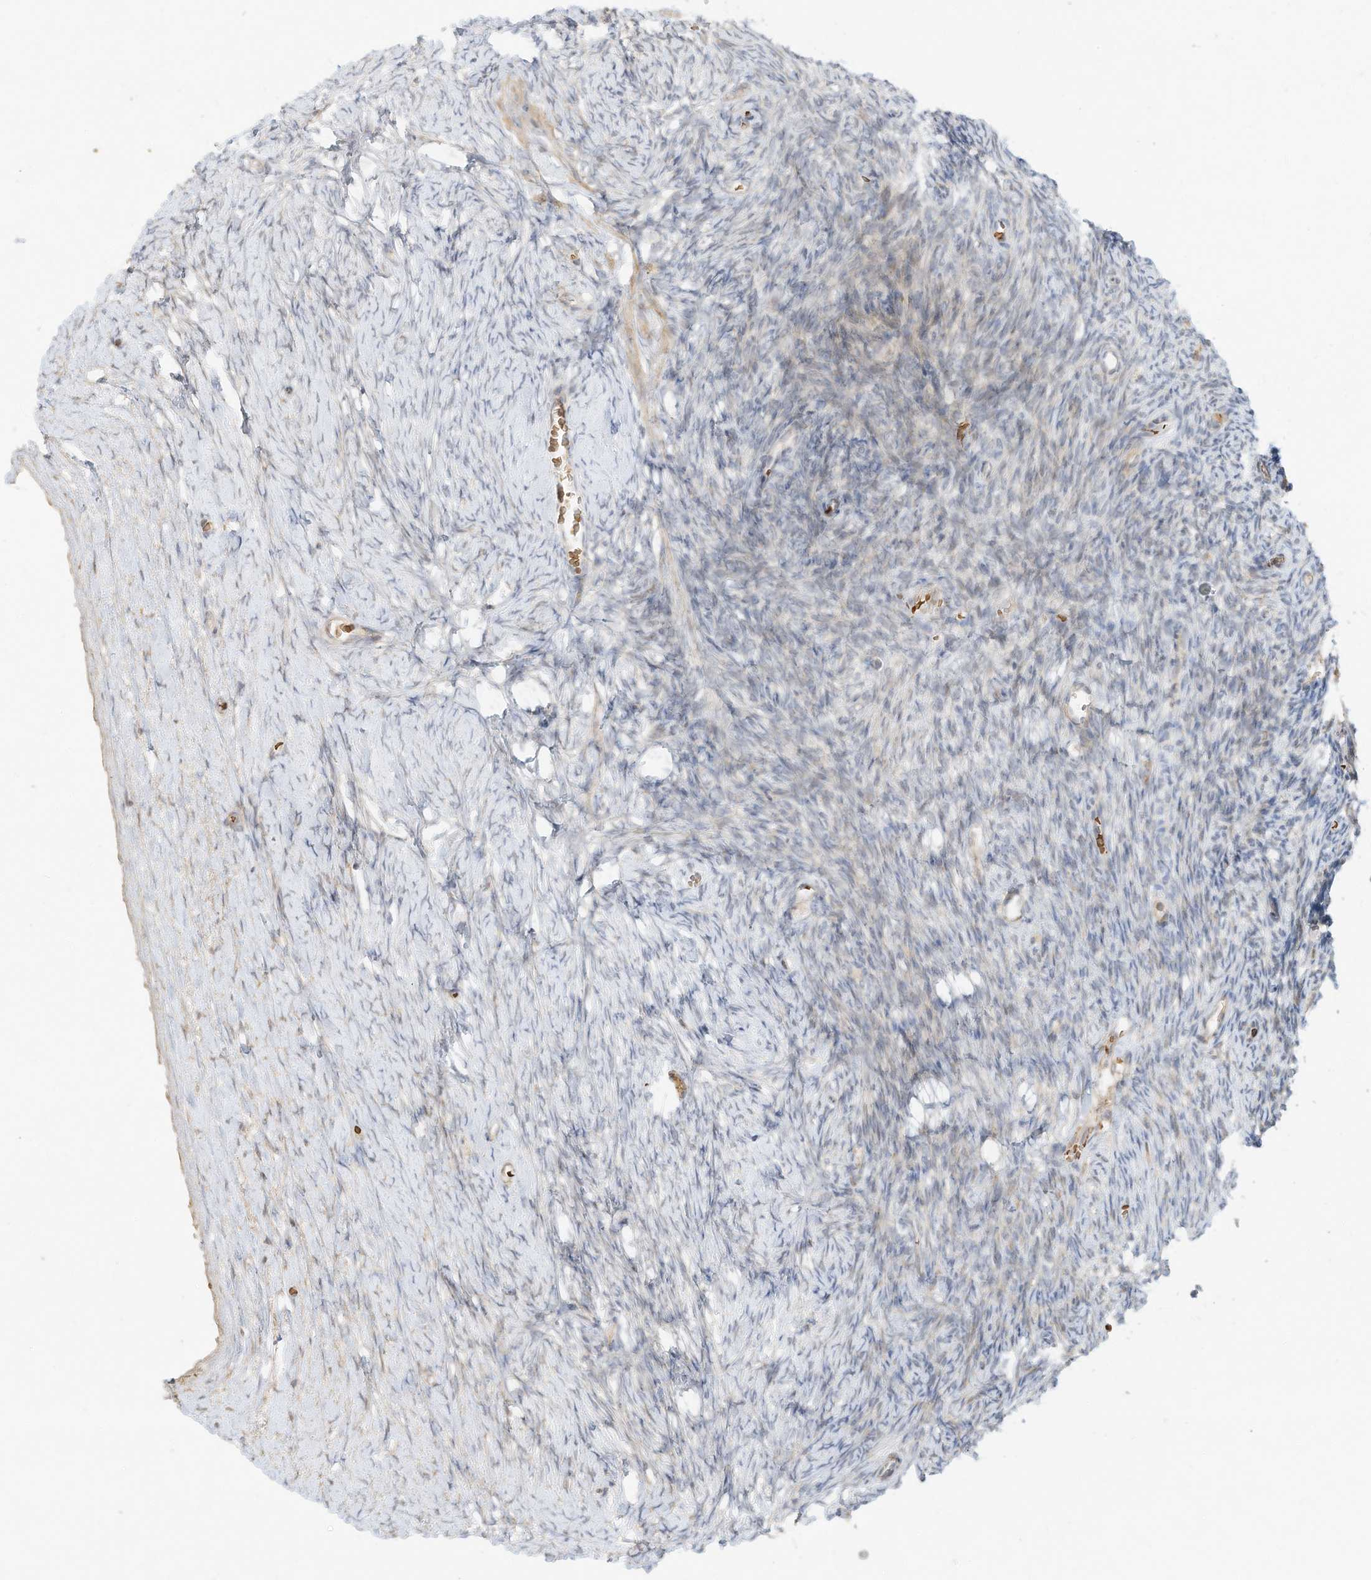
{"staining": {"intensity": "strong", "quantity": ">75%", "location": "cytoplasmic/membranous"}, "tissue": "ovary", "cell_type": "Follicle cells", "image_type": "normal", "snomed": [{"axis": "morphology", "description": "Normal tissue, NOS"}, {"axis": "morphology", "description": "Developmental malformation"}, {"axis": "topography", "description": "Ovary"}], "caption": "IHC histopathology image of benign human ovary stained for a protein (brown), which reveals high levels of strong cytoplasmic/membranous positivity in approximately >75% of follicle cells.", "gene": "OFD1", "patient": {"sex": "female", "age": 39}}